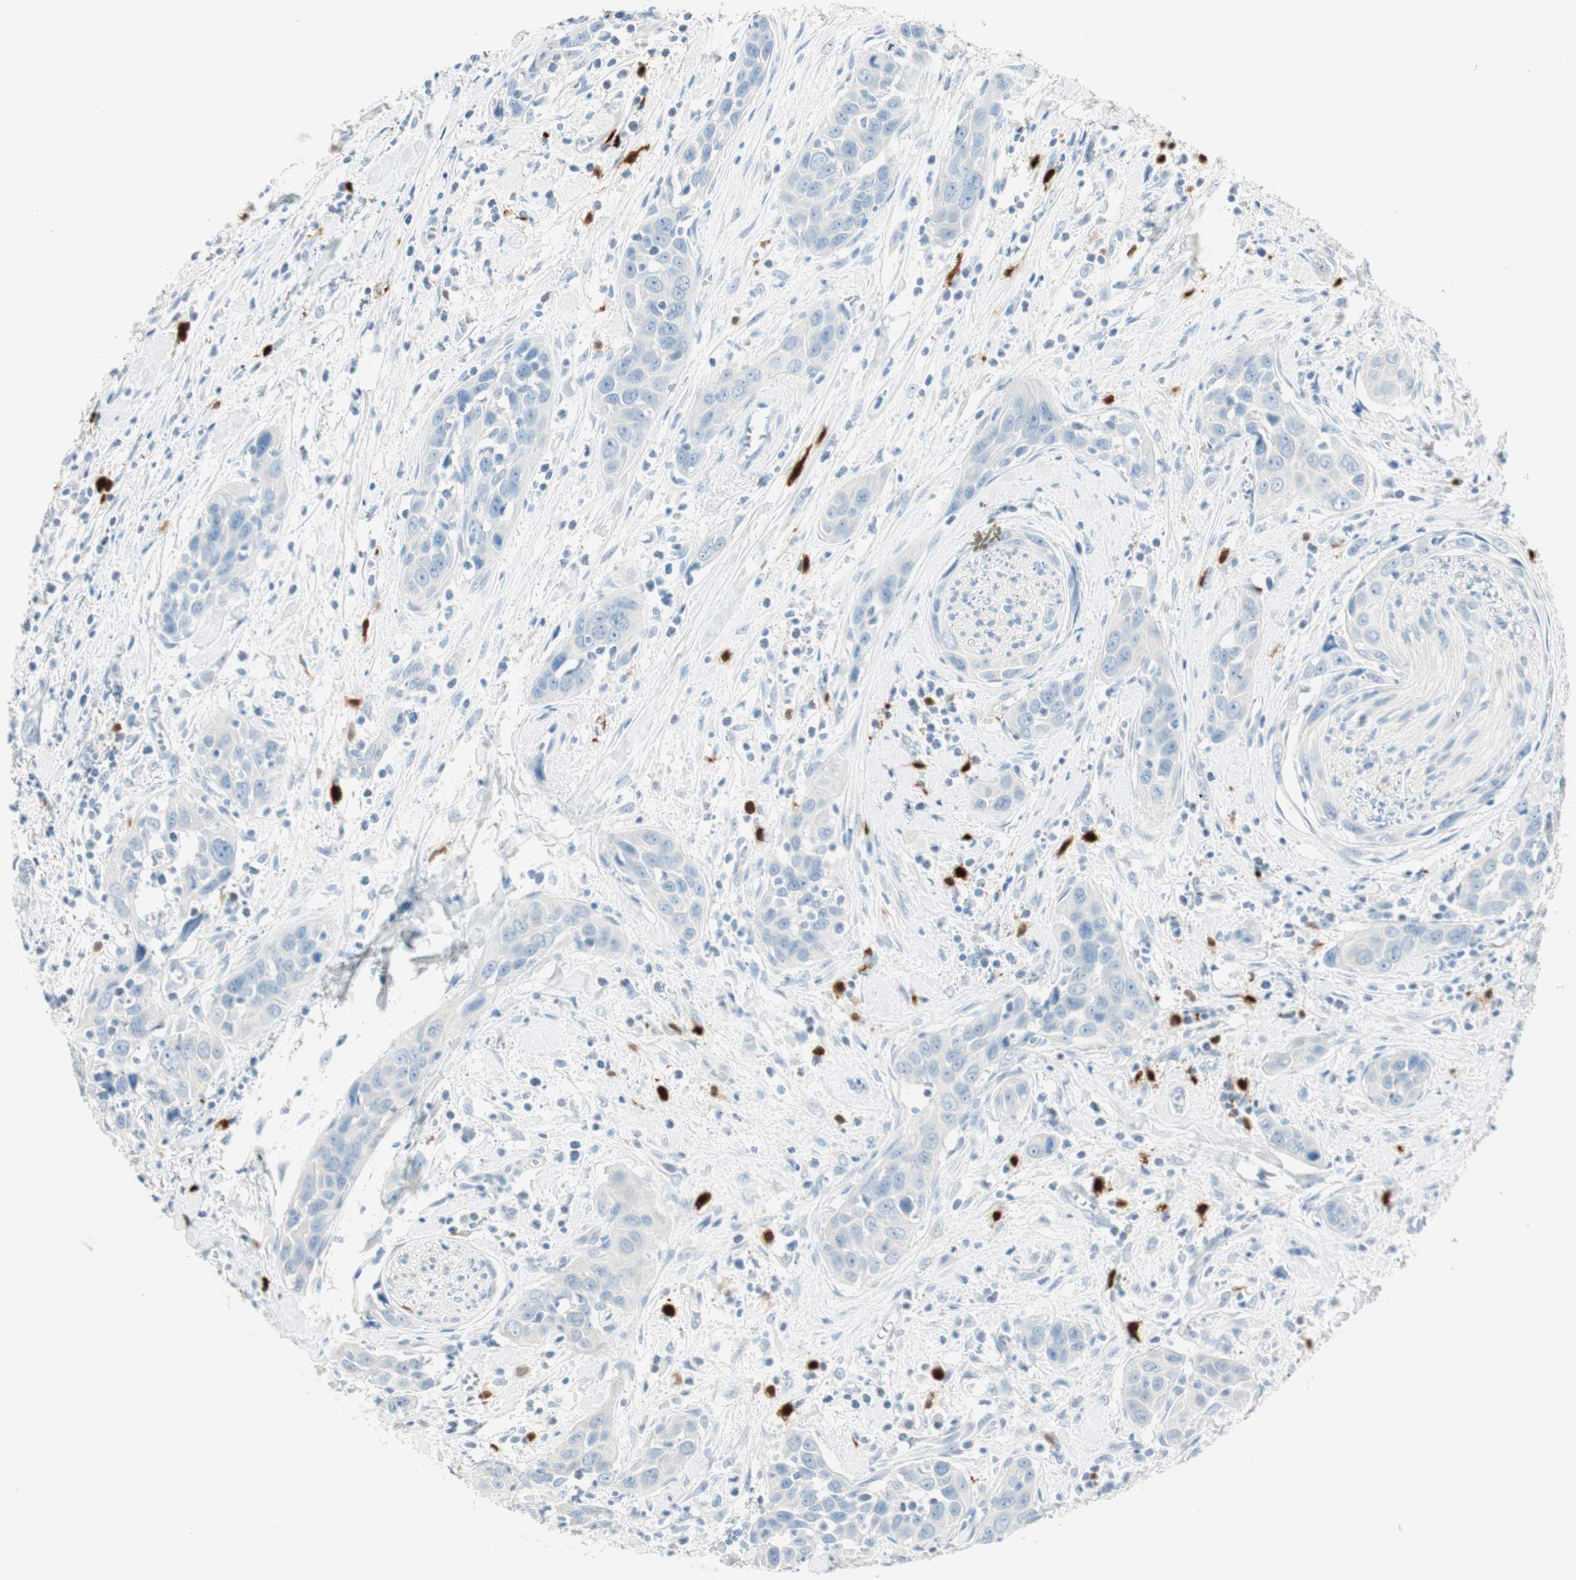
{"staining": {"intensity": "negative", "quantity": "none", "location": "none"}, "tissue": "head and neck cancer", "cell_type": "Tumor cells", "image_type": "cancer", "snomed": [{"axis": "morphology", "description": "Squamous cell carcinoma, NOS"}, {"axis": "topography", "description": "Oral tissue"}, {"axis": "topography", "description": "Head-Neck"}], "caption": "The IHC photomicrograph has no significant staining in tumor cells of head and neck squamous cell carcinoma tissue. (DAB (3,3'-diaminobenzidine) immunohistochemistry (IHC), high magnification).", "gene": "HPGD", "patient": {"sex": "female", "age": 50}}